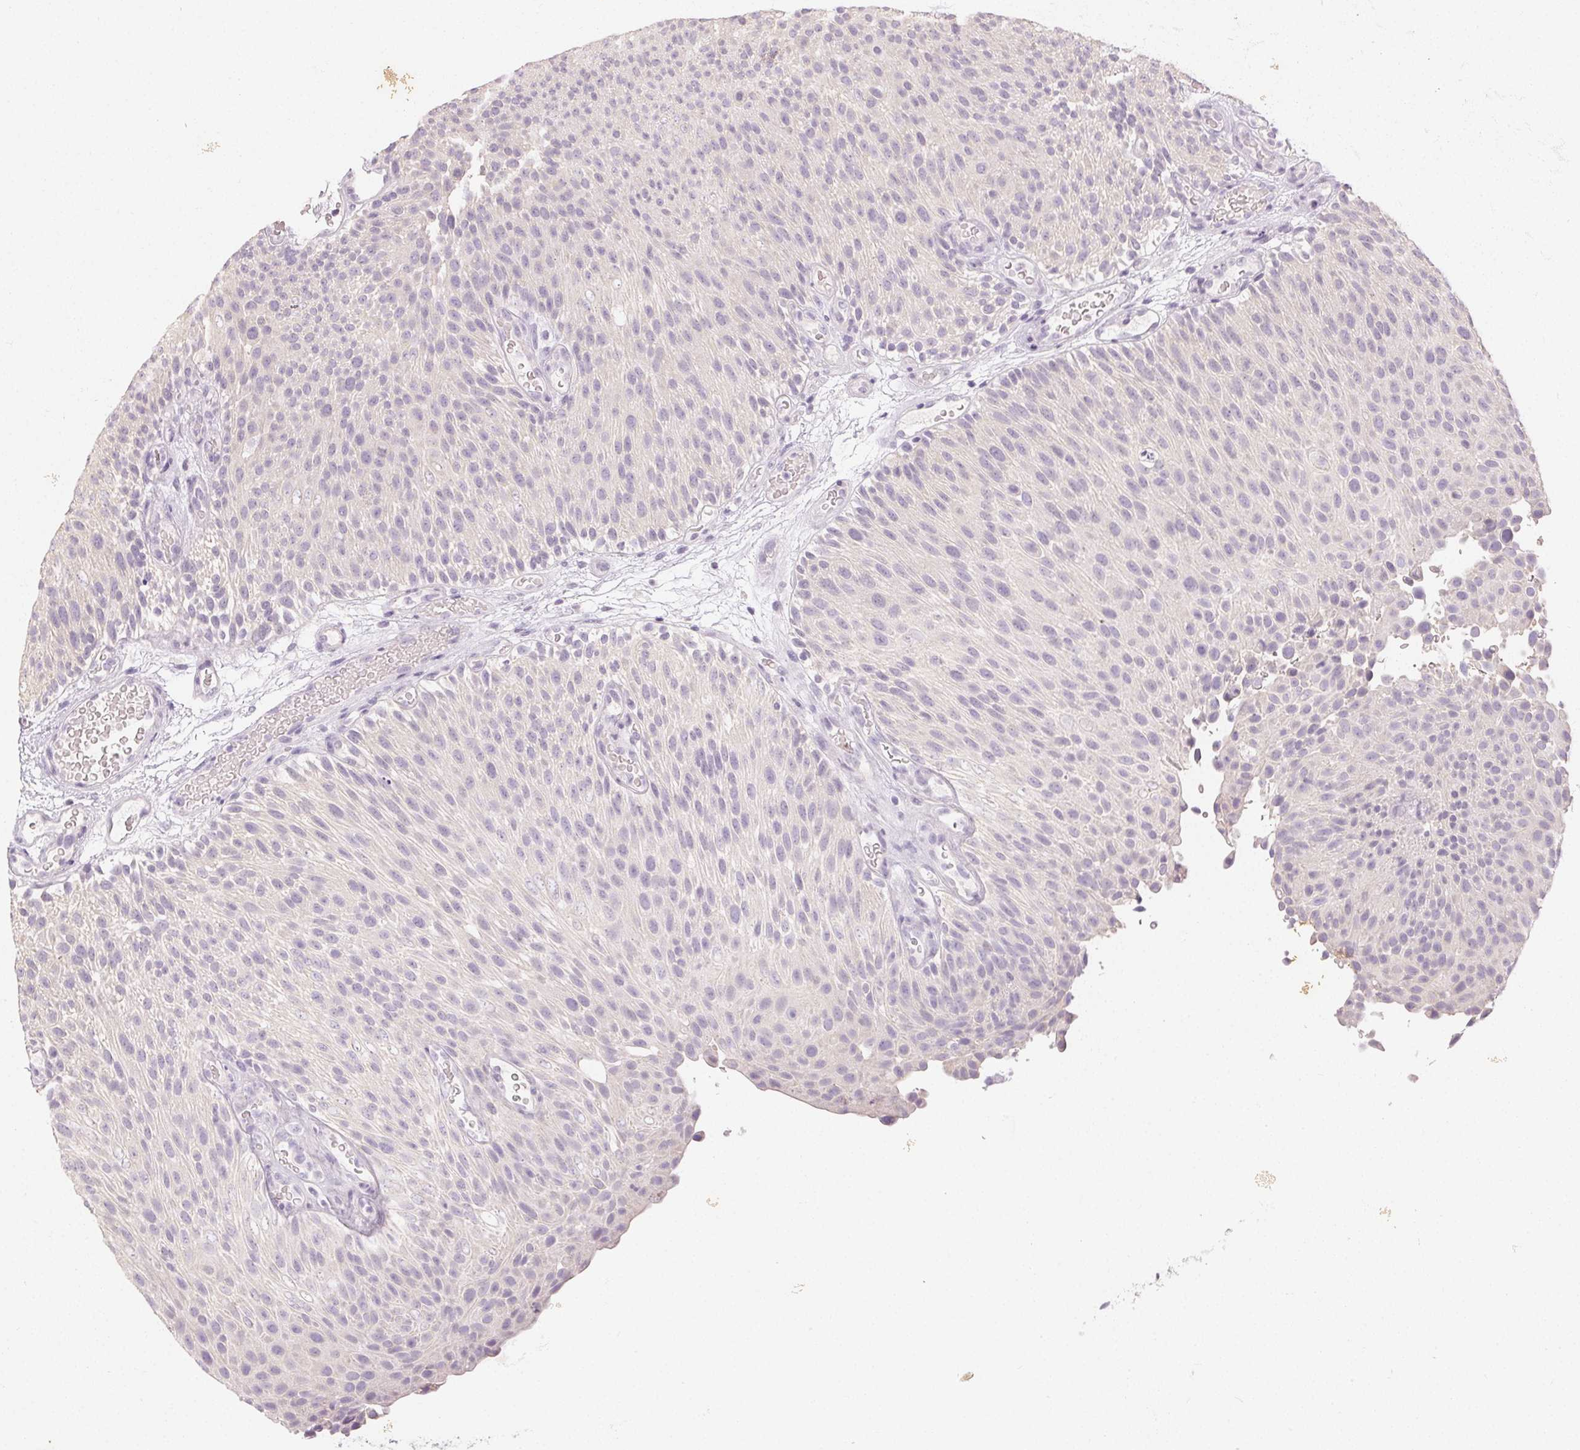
{"staining": {"intensity": "negative", "quantity": "none", "location": "none"}, "tissue": "urothelial cancer", "cell_type": "Tumor cells", "image_type": "cancer", "snomed": [{"axis": "morphology", "description": "Urothelial carcinoma, Low grade"}, {"axis": "topography", "description": "Urinary bladder"}], "caption": "Tumor cells are negative for brown protein staining in low-grade urothelial carcinoma.", "gene": "SFTPD", "patient": {"sex": "male", "age": 78}}